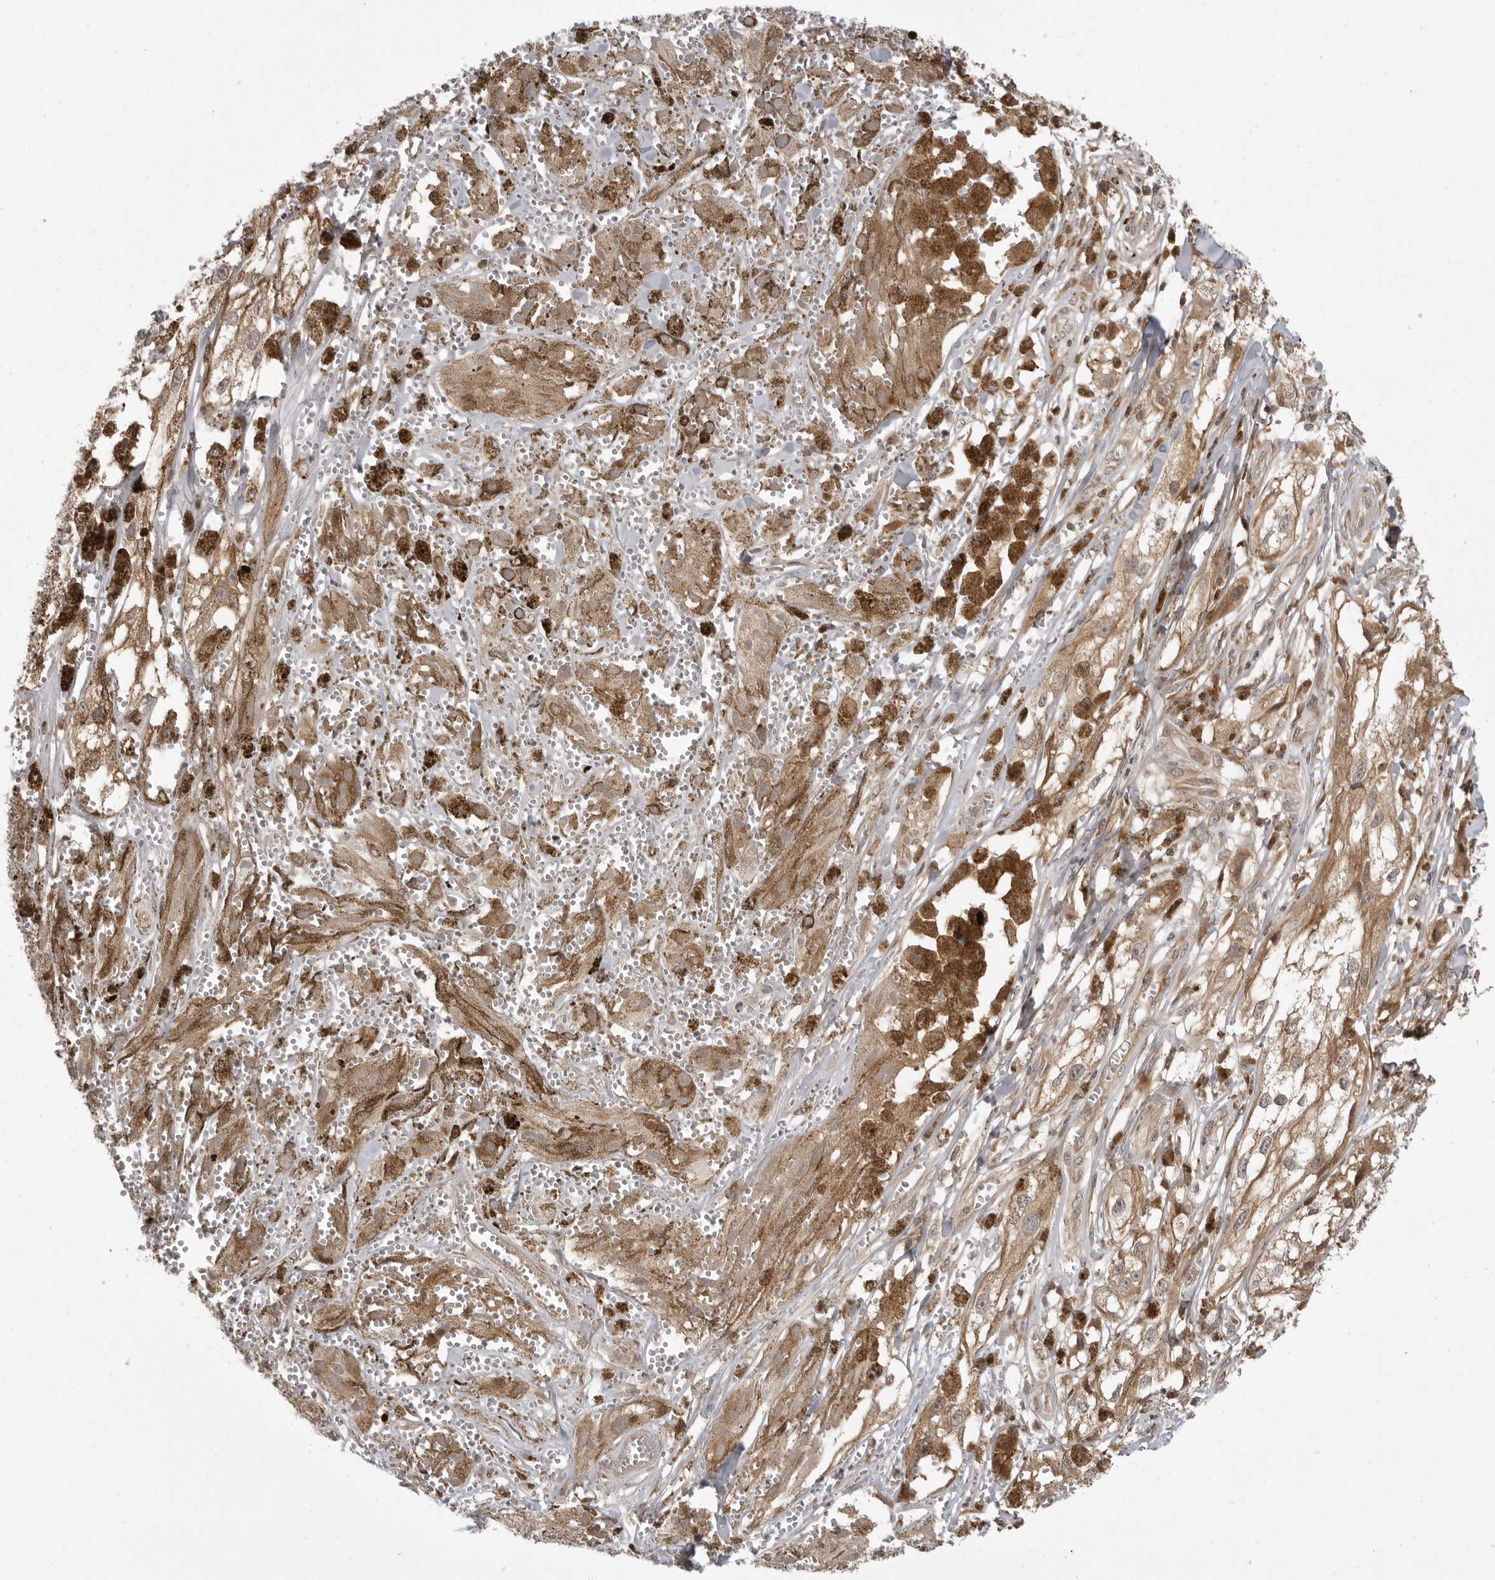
{"staining": {"intensity": "weak", "quantity": ">75%", "location": "cytoplasmic/membranous"}, "tissue": "melanoma", "cell_type": "Tumor cells", "image_type": "cancer", "snomed": [{"axis": "morphology", "description": "Malignant melanoma, NOS"}, {"axis": "topography", "description": "Skin"}], "caption": "The photomicrograph reveals immunohistochemical staining of malignant melanoma. There is weak cytoplasmic/membranous positivity is identified in about >75% of tumor cells.", "gene": "PRRC2A", "patient": {"sex": "male", "age": 88}}